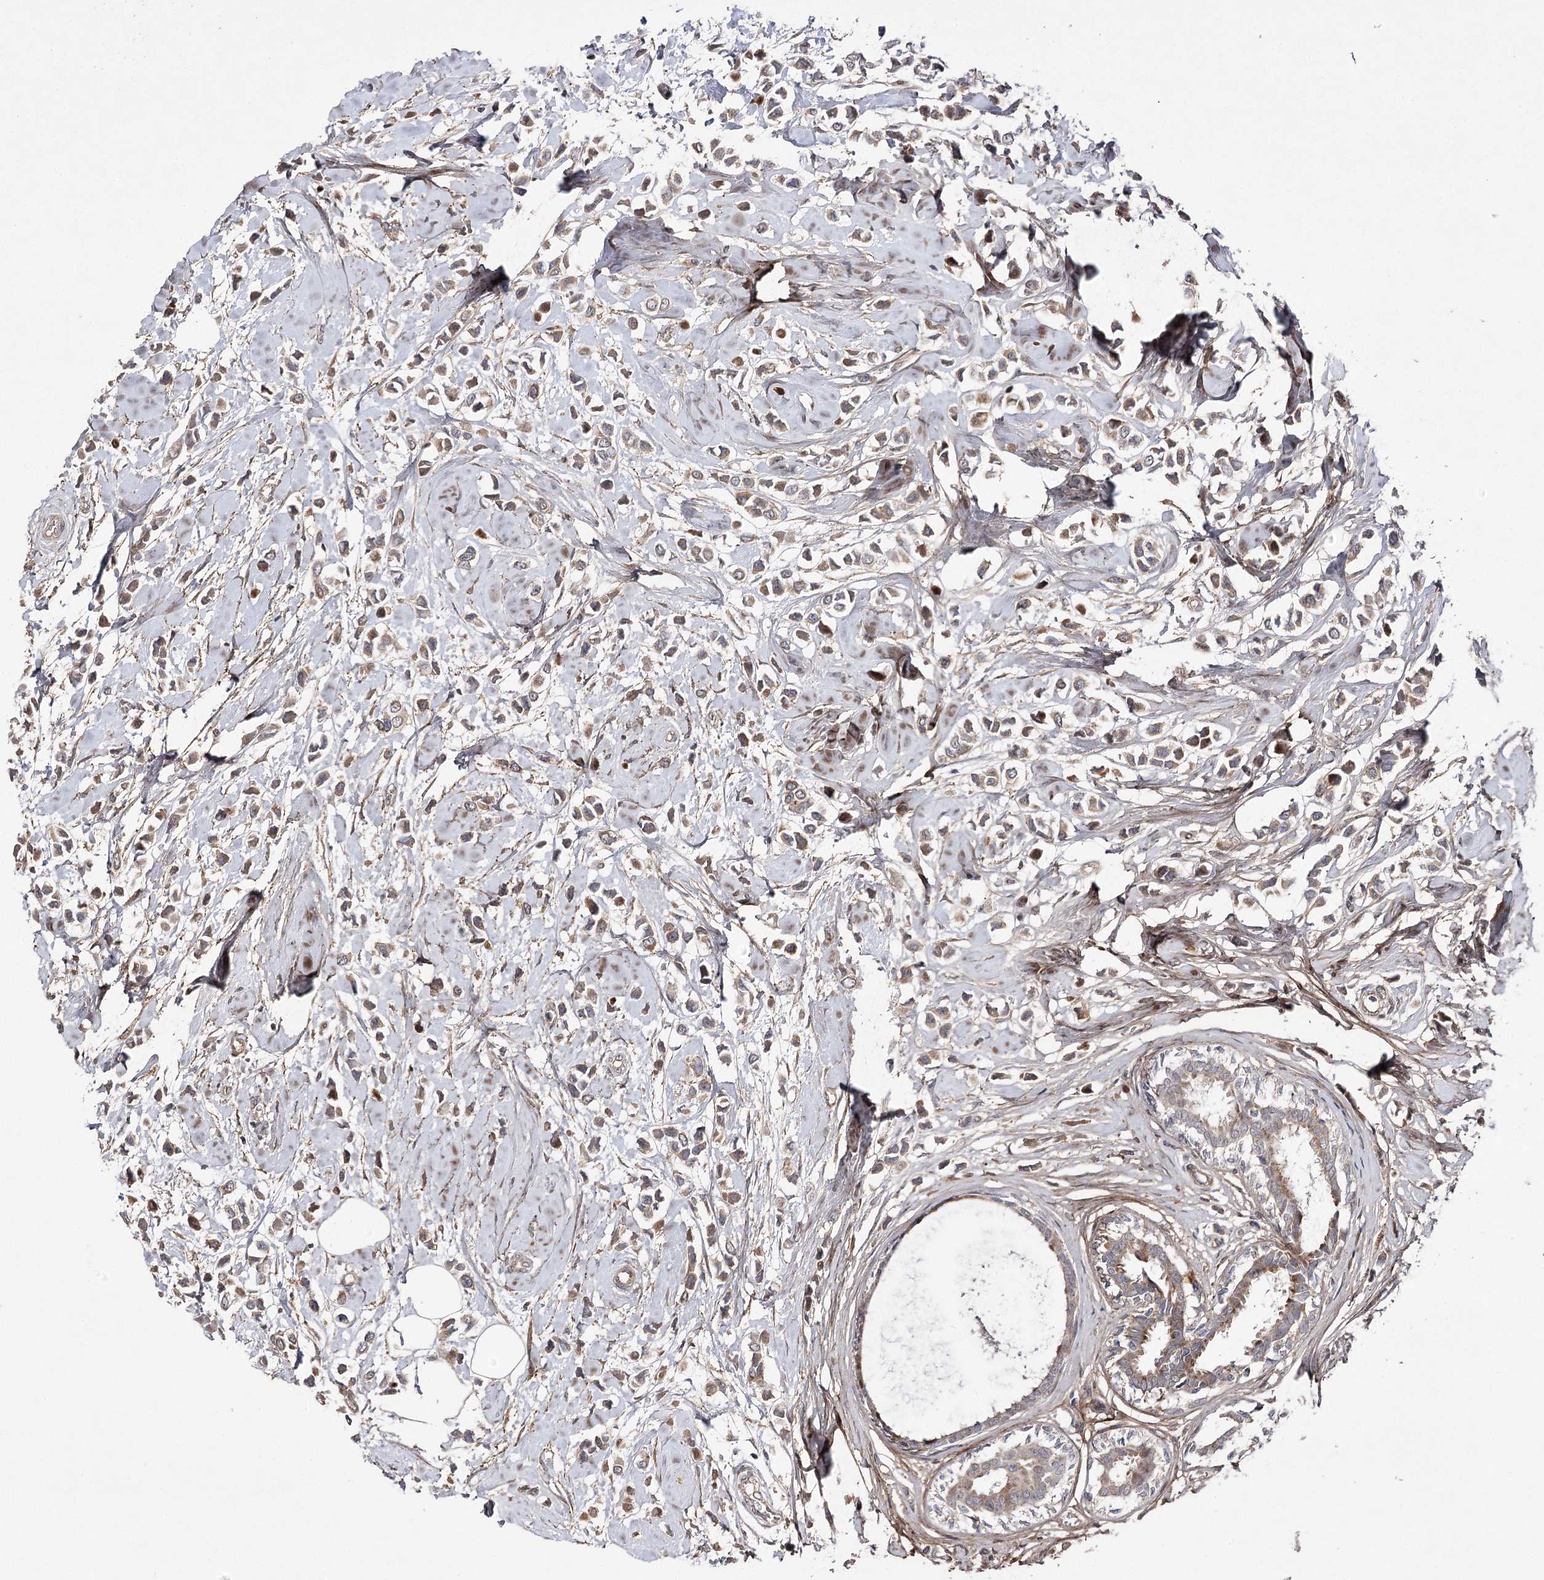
{"staining": {"intensity": "weak", "quantity": ">75%", "location": "cytoplasmic/membranous"}, "tissue": "breast cancer", "cell_type": "Tumor cells", "image_type": "cancer", "snomed": [{"axis": "morphology", "description": "Lobular carcinoma"}, {"axis": "topography", "description": "Breast"}], "caption": "This is an image of immunohistochemistry (IHC) staining of breast lobular carcinoma, which shows weak positivity in the cytoplasmic/membranous of tumor cells.", "gene": "OBSL1", "patient": {"sex": "female", "age": 51}}